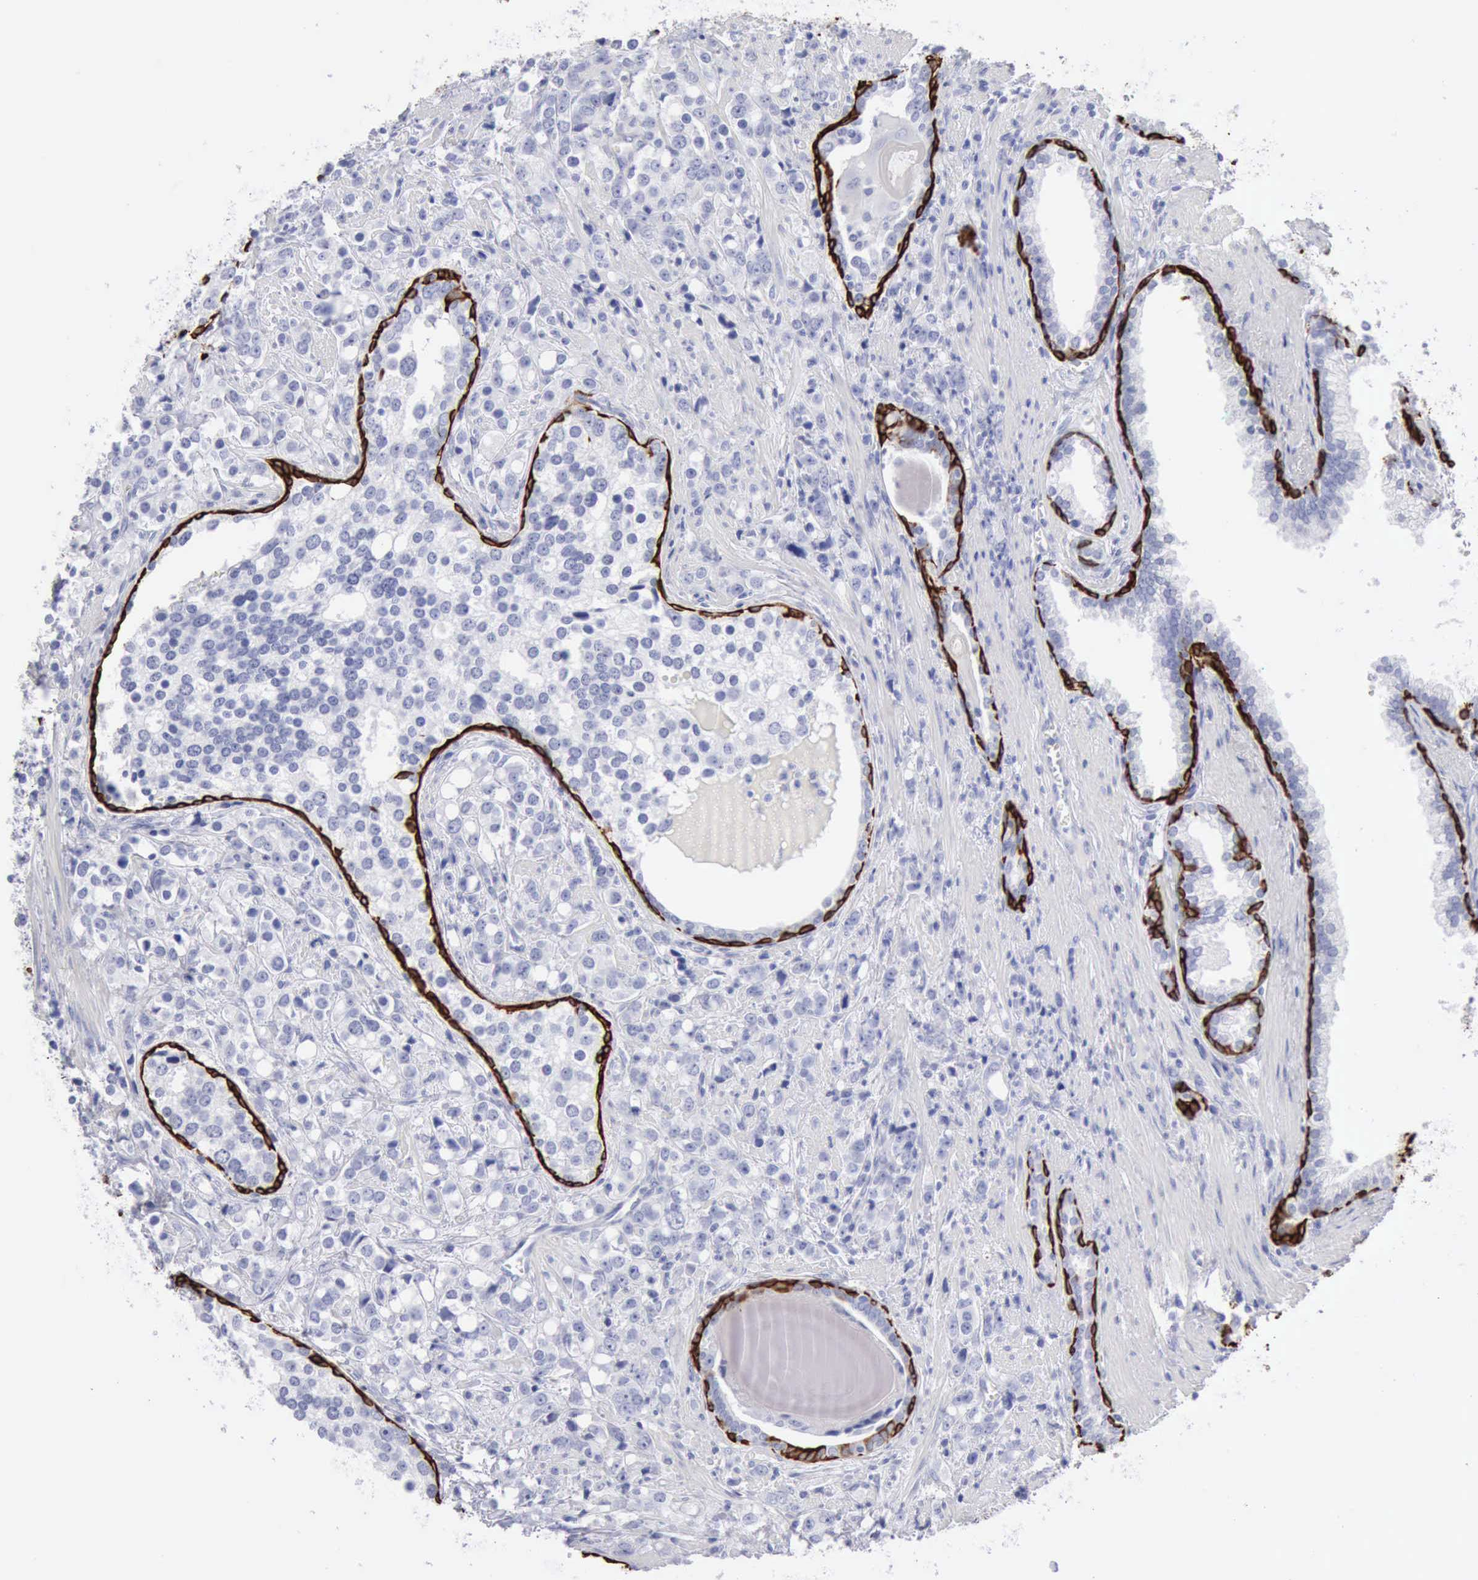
{"staining": {"intensity": "negative", "quantity": "none", "location": "none"}, "tissue": "prostate cancer", "cell_type": "Tumor cells", "image_type": "cancer", "snomed": [{"axis": "morphology", "description": "Adenocarcinoma, High grade"}, {"axis": "topography", "description": "Prostate"}], "caption": "This is an immunohistochemistry photomicrograph of human prostate adenocarcinoma (high-grade). There is no positivity in tumor cells.", "gene": "KRT5", "patient": {"sex": "male", "age": 71}}